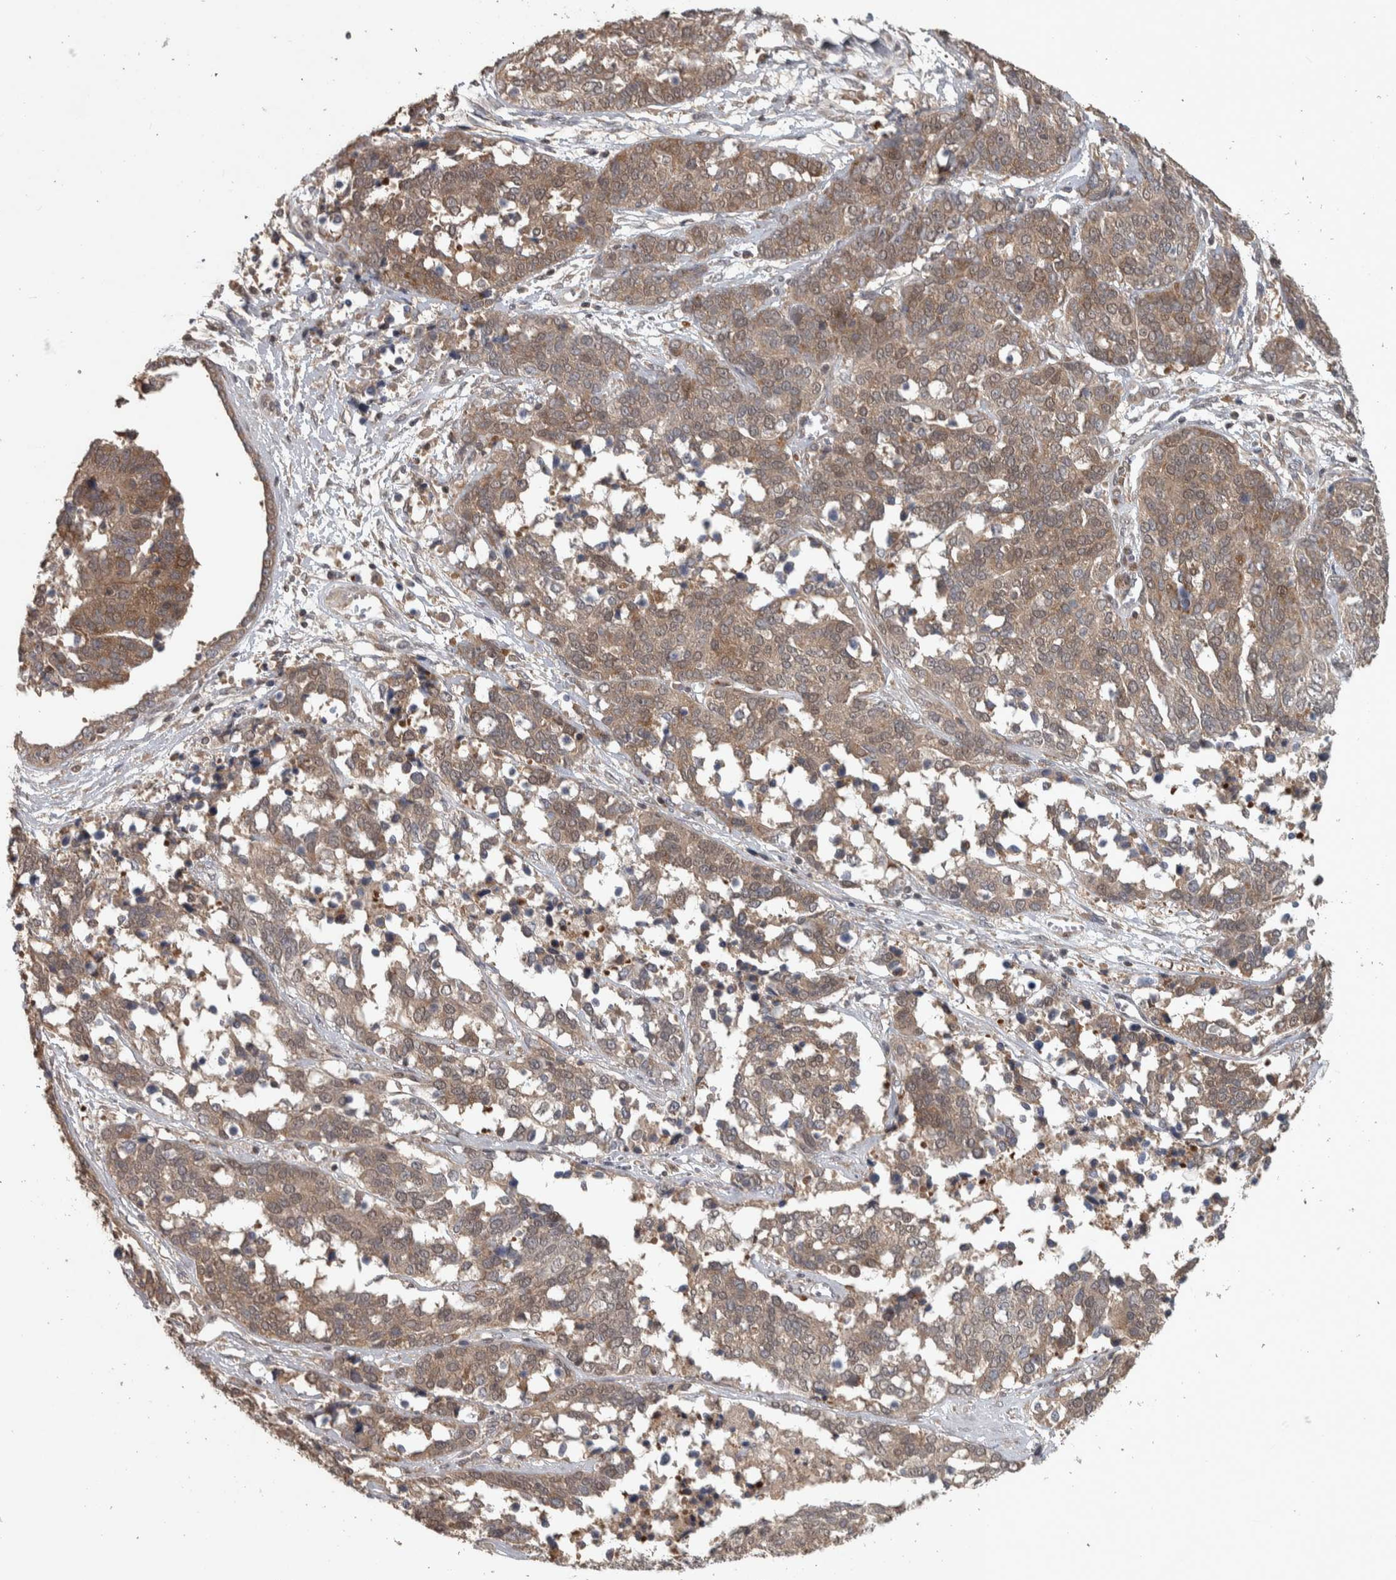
{"staining": {"intensity": "weak", "quantity": ">75%", "location": "cytoplasmic/membranous"}, "tissue": "ovarian cancer", "cell_type": "Tumor cells", "image_type": "cancer", "snomed": [{"axis": "morphology", "description": "Cystadenocarcinoma, serous, NOS"}, {"axis": "topography", "description": "Ovary"}], "caption": "Protein expression analysis of human ovarian cancer reveals weak cytoplasmic/membranous staining in approximately >75% of tumor cells. (brown staining indicates protein expression, while blue staining denotes nuclei).", "gene": "ERAL1", "patient": {"sex": "female", "age": 44}}